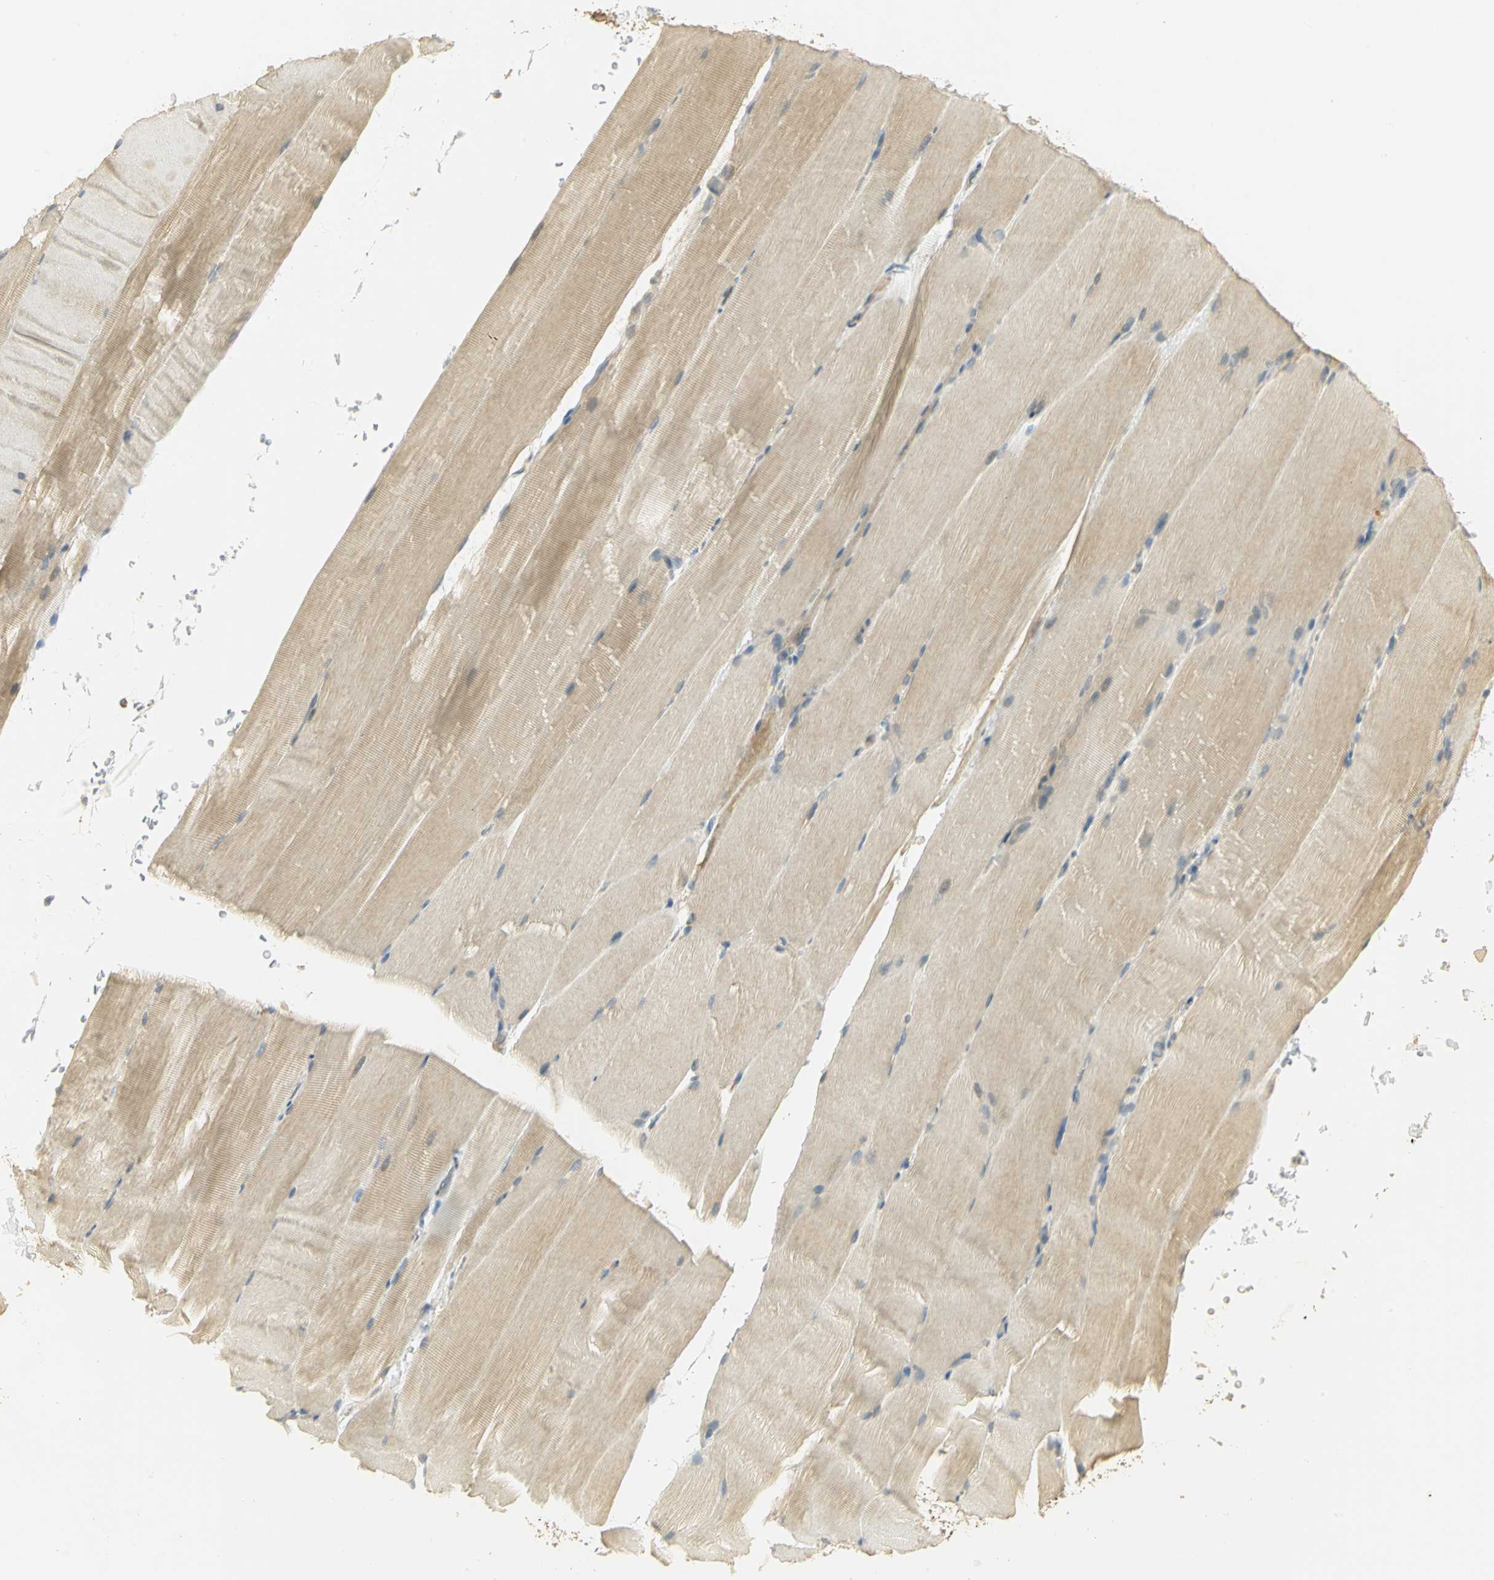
{"staining": {"intensity": "weak", "quantity": ">75%", "location": "cytoplasmic/membranous"}, "tissue": "skeletal muscle", "cell_type": "Myocytes", "image_type": "normal", "snomed": [{"axis": "morphology", "description": "Normal tissue, NOS"}, {"axis": "topography", "description": "Skeletal muscle"}, {"axis": "topography", "description": "Parathyroid gland"}], "caption": "Immunohistochemistry photomicrograph of benign skeletal muscle: human skeletal muscle stained using immunohistochemistry exhibits low levels of weak protein expression localized specifically in the cytoplasmic/membranous of myocytes, appearing as a cytoplasmic/membranous brown color.", "gene": "RARS1", "patient": {"sex": "female", "age": 37}}